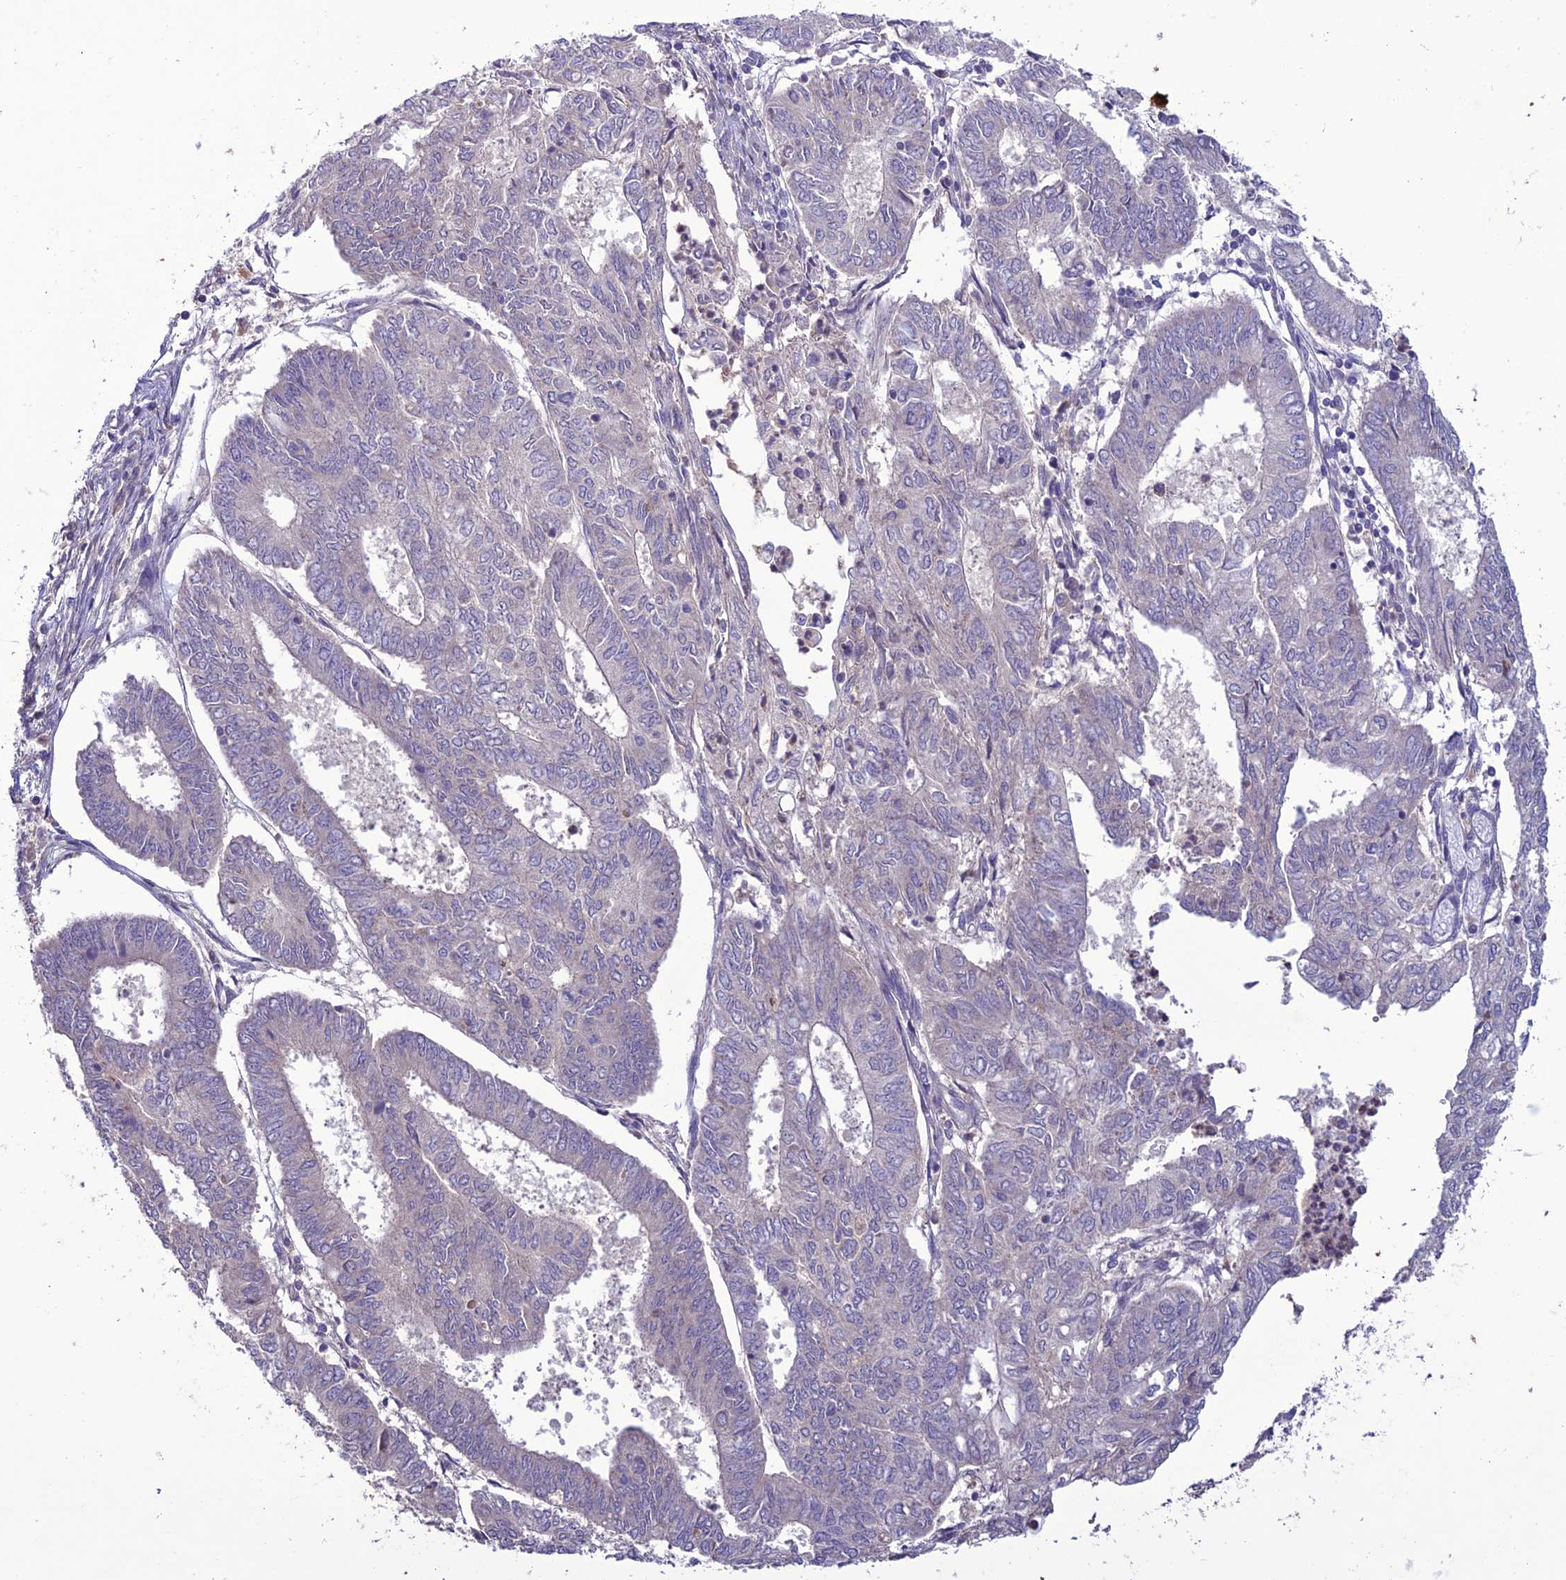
{"staining": {"intensity": "weak", "quantity": "<25%", "location": "cytoplasmic/membranous"}, "tissue": "endometrial cancer", "cell_type": "Tumor cells", "image_type": "cancer", "snomed": [{"axis": "morphology", "description": "Adenocarcinoma, NOS"}, {"axis": "topography", "description": "Endometrium"}], "caption": "Protein analysis of endometrial cancer displays no significant expression in tumor cells.", "gene": "C2orf76", "patient": {"sex": "female", "age": 68}}